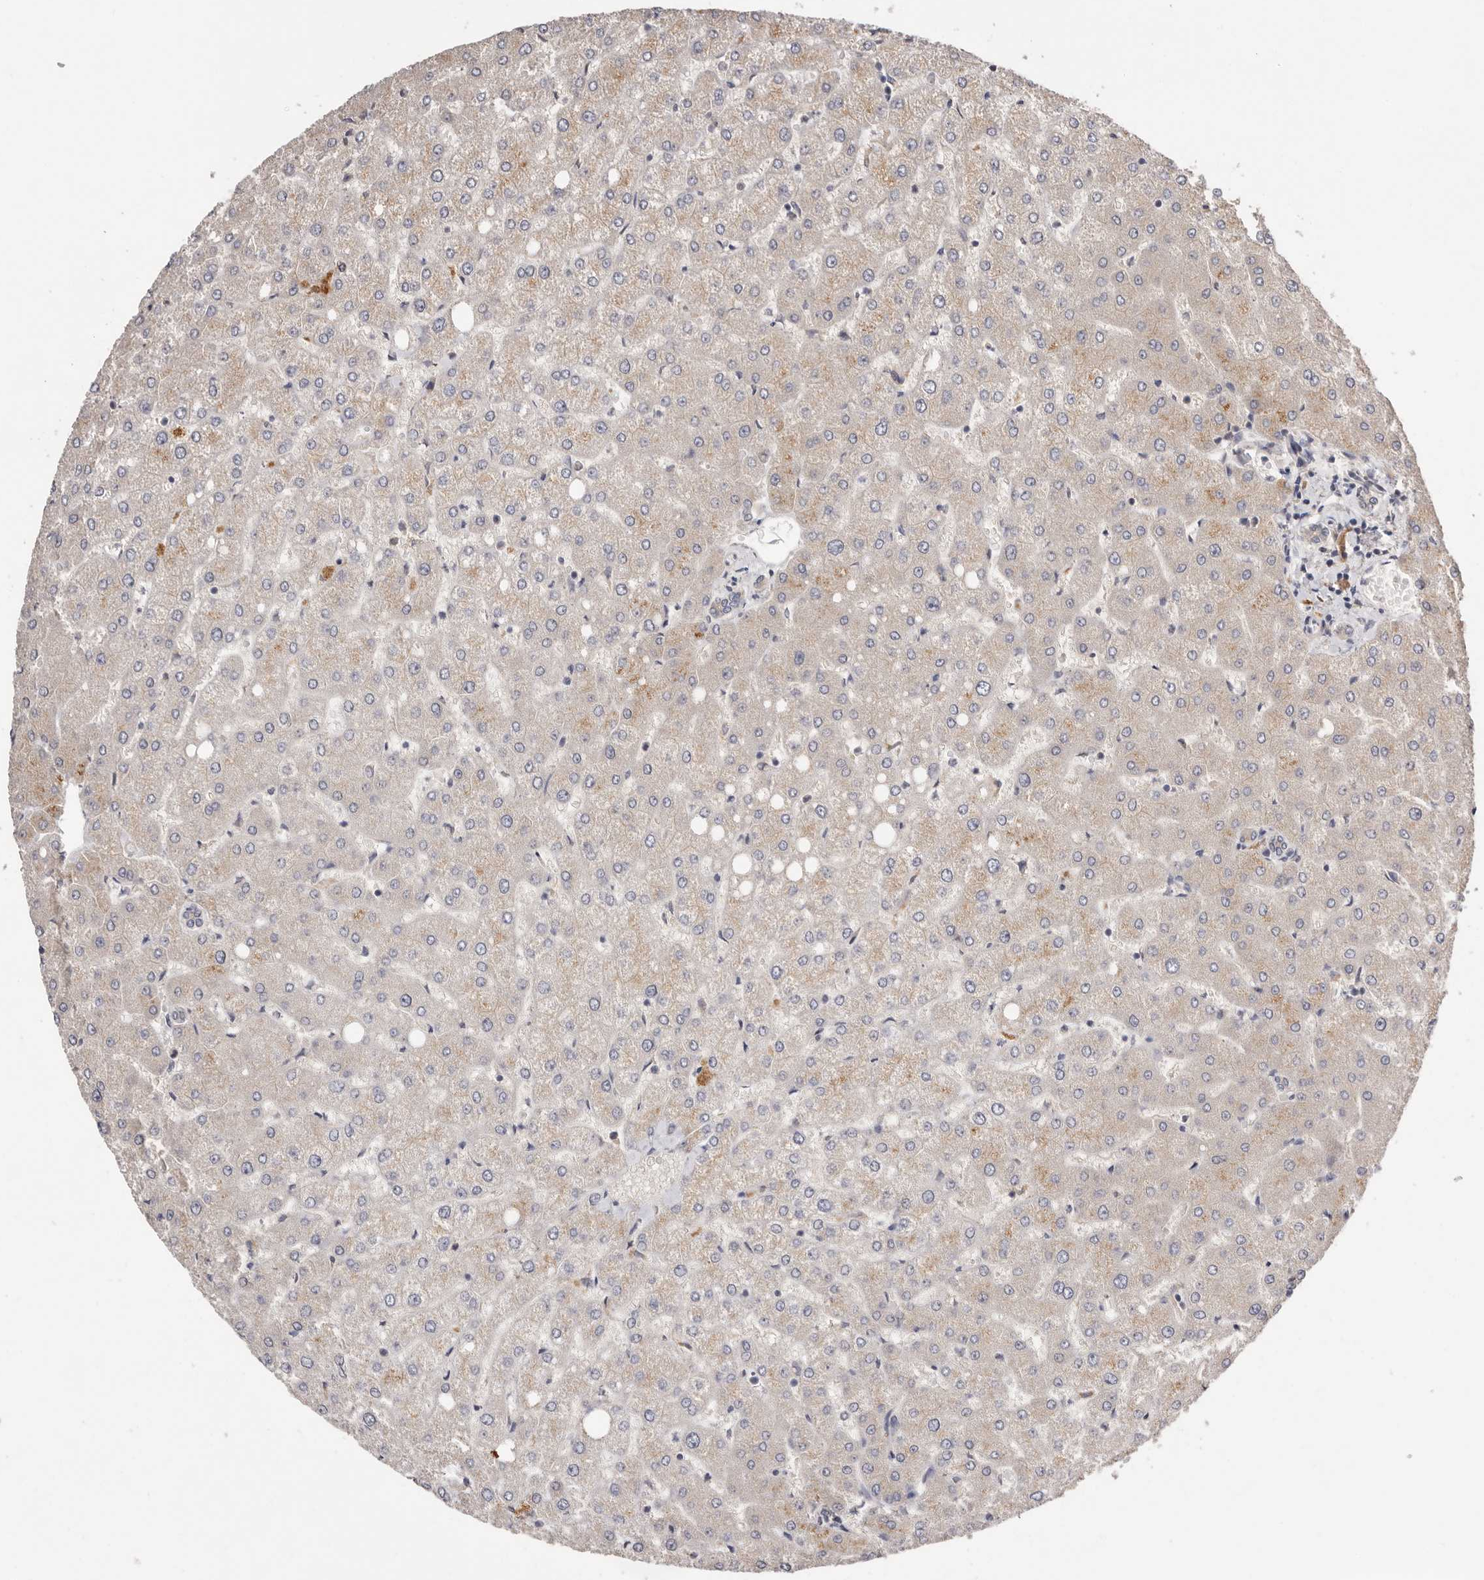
{"staining": {"intensity": "negative", "quantity": "none", "location": "none"}, "tissue": "liver", "cell_type": "Cholangiocytes", "image_type": "normal", "snomed": [{"axis": "morphology", "description": "Normal tissue, NOS"}, {"axis": "topography", "description": "Liver"}], "caption": "Immunohistochemistry (IHC) image of benign liver: human liver stained with DAB shows no significant protein staining in cholangiocytes. Brightfield microscopy of immunohistochemistry (IHC) stained with DAB (brown) and hematoxylin (blue), captured at high magnification.", "gene": "DOP1A", "patient": {"sex": "female", "age": 54}}